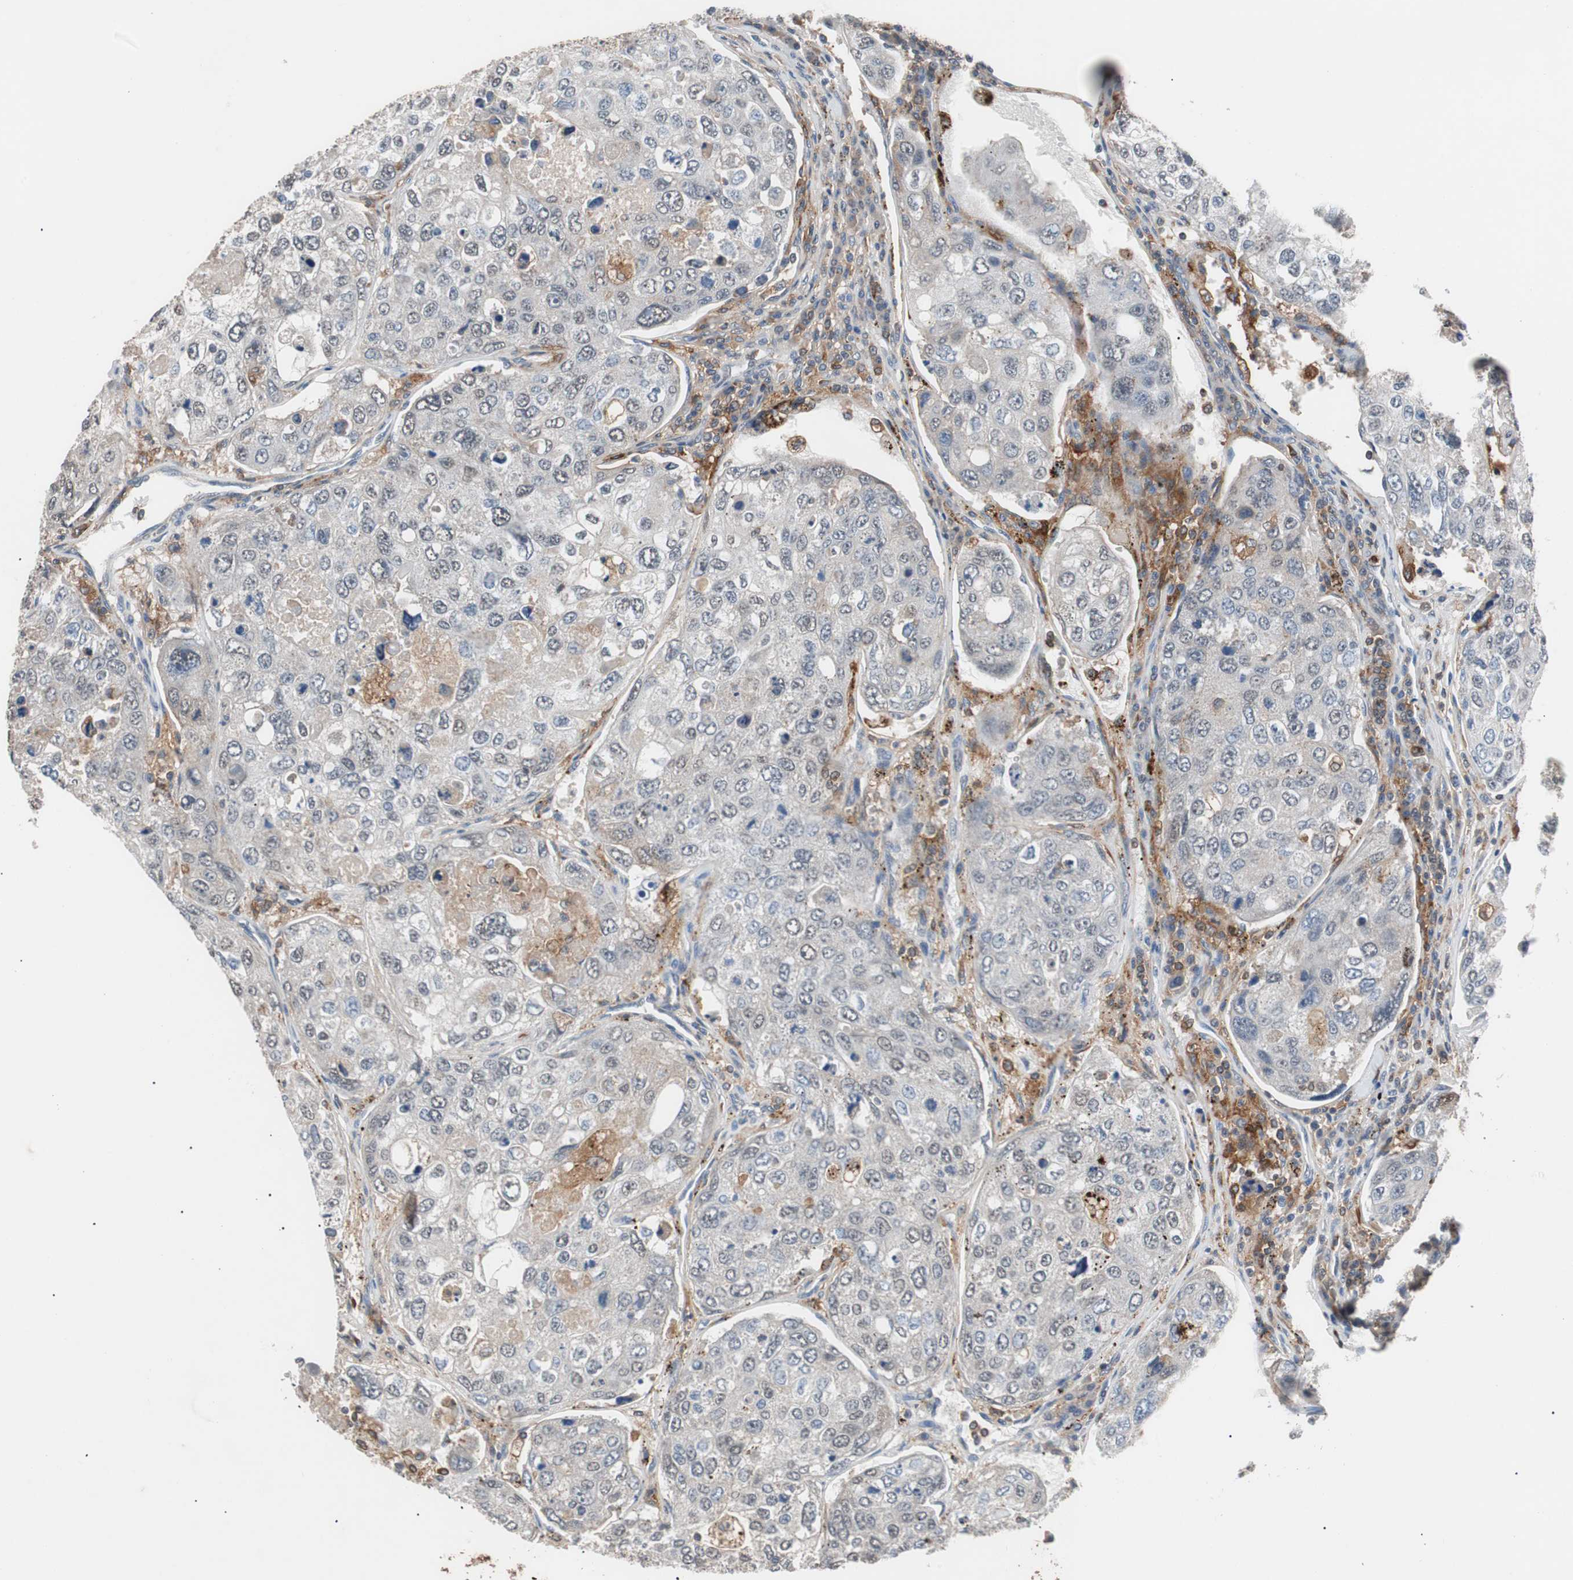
{"staining": {"intensity": "weak", "quantity": "<25%", "location": "cytoplasmic/membranous"}, "tissue": "urothelial cancer", "cell_type": "Tumor cells", "image_type": "cancer", "snomed": [{"axis": "morphology", "description": "Urothelial carcinoma, High grade"}, {"axis": "topography", "description": "Lymph node"}, {"axis": "topography", "description": "Urinary bladder"}], "caption": "A photomicrograph of urothelial cancer stained for a protein displays no brown staining in tumor cells.", "gene": "LITAF", "patient": {"sex": "male", "age": 51}}